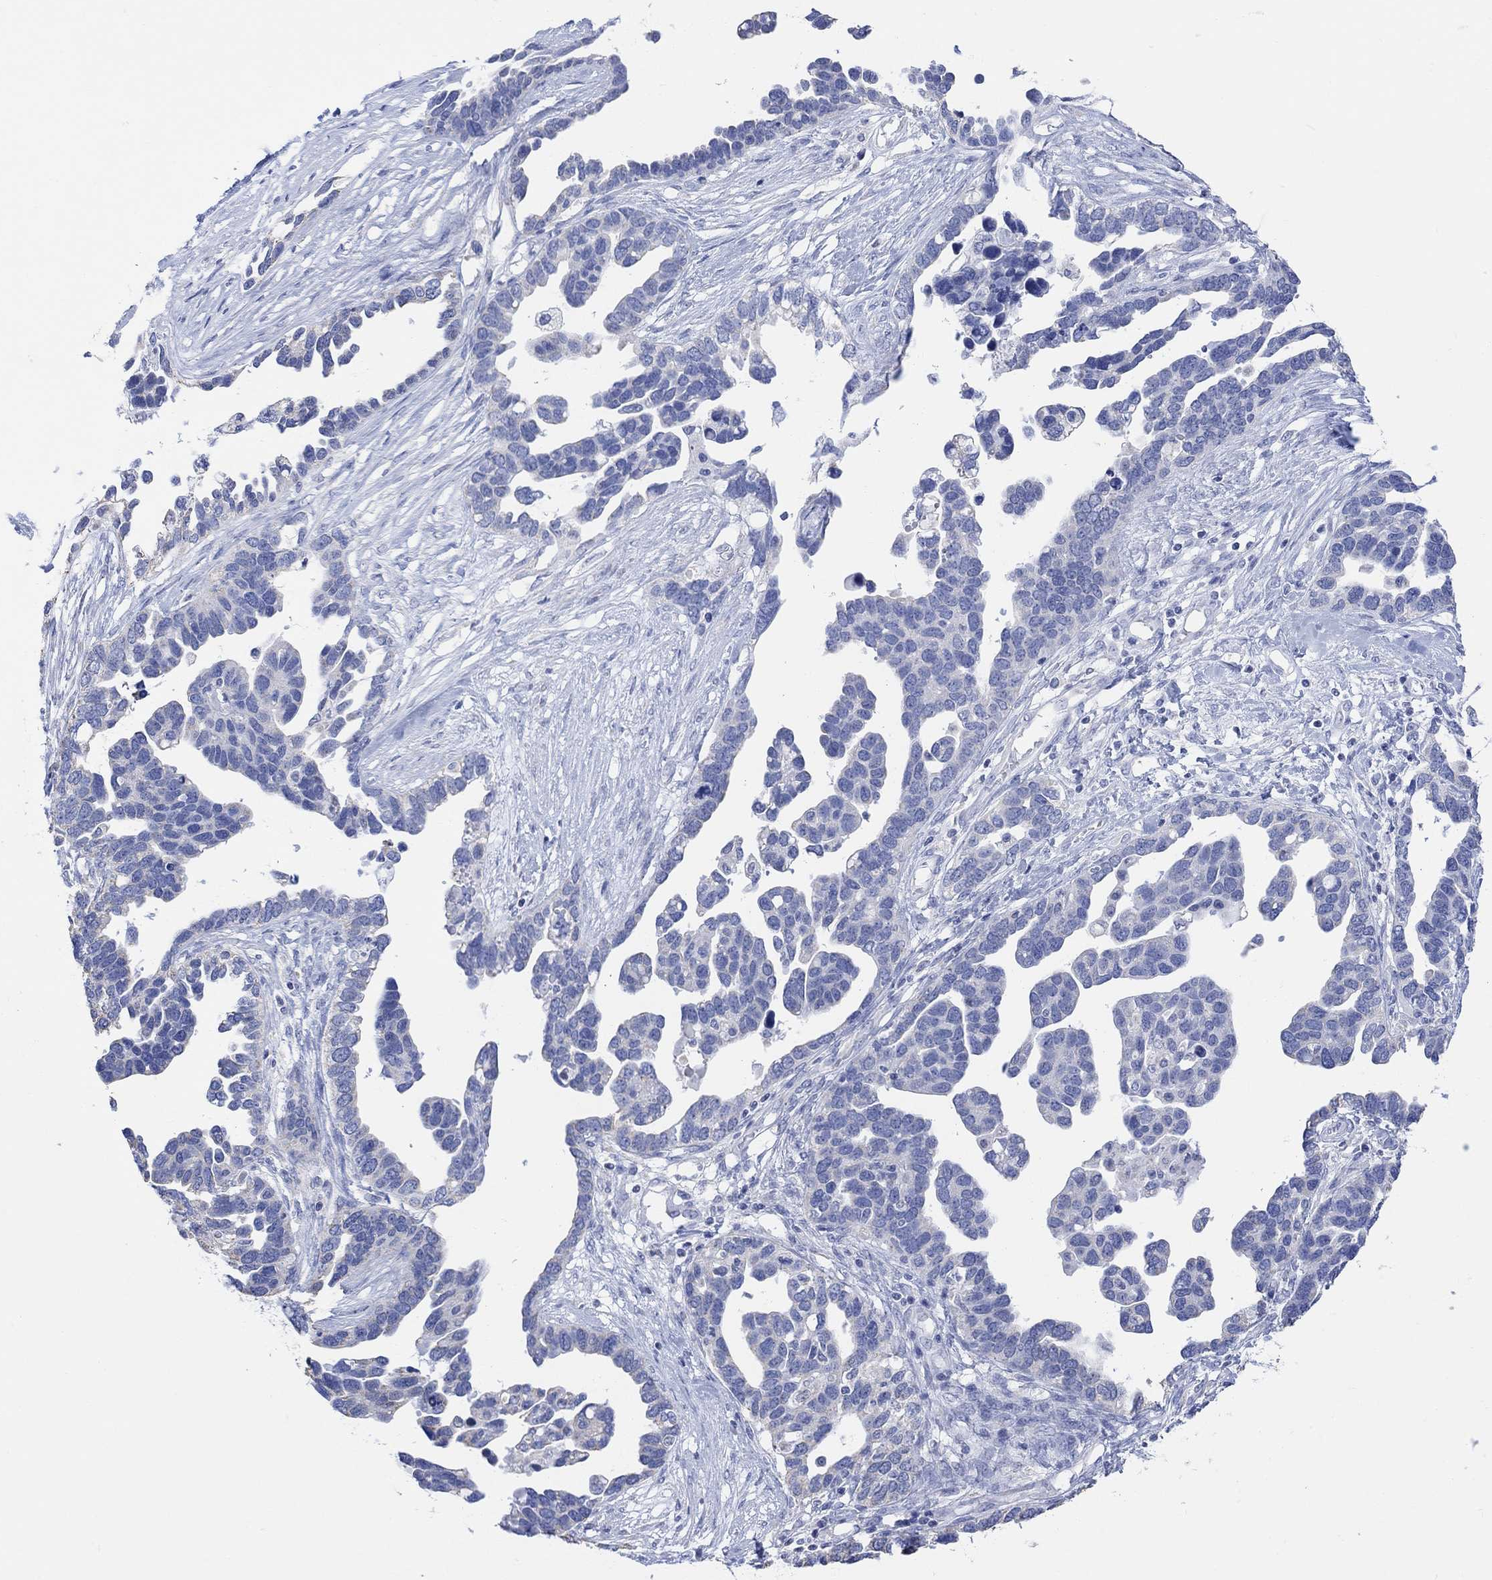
{"staining": {"intensity": "negative", "quantity": "none", "location": "none"}, "tissue": "ovarian cancer", "cell_type": "Tumor cells", "image_type": "cancer", "snomed": [{"axis": "morphology", "description": "Cystadenocarcinoma, serous, NOS"}, {"axis": "topography", "description": "Ovary"}], "caption": "A high-resolution photomicrograph shows immunohistochemistry (IHC) staining of ovarian serous cystadenocarcinoma, which demonstrates no significant positivity in tumor cells.", "gene": "SYT12", "patient": {"sex": "female", "age": 54}}